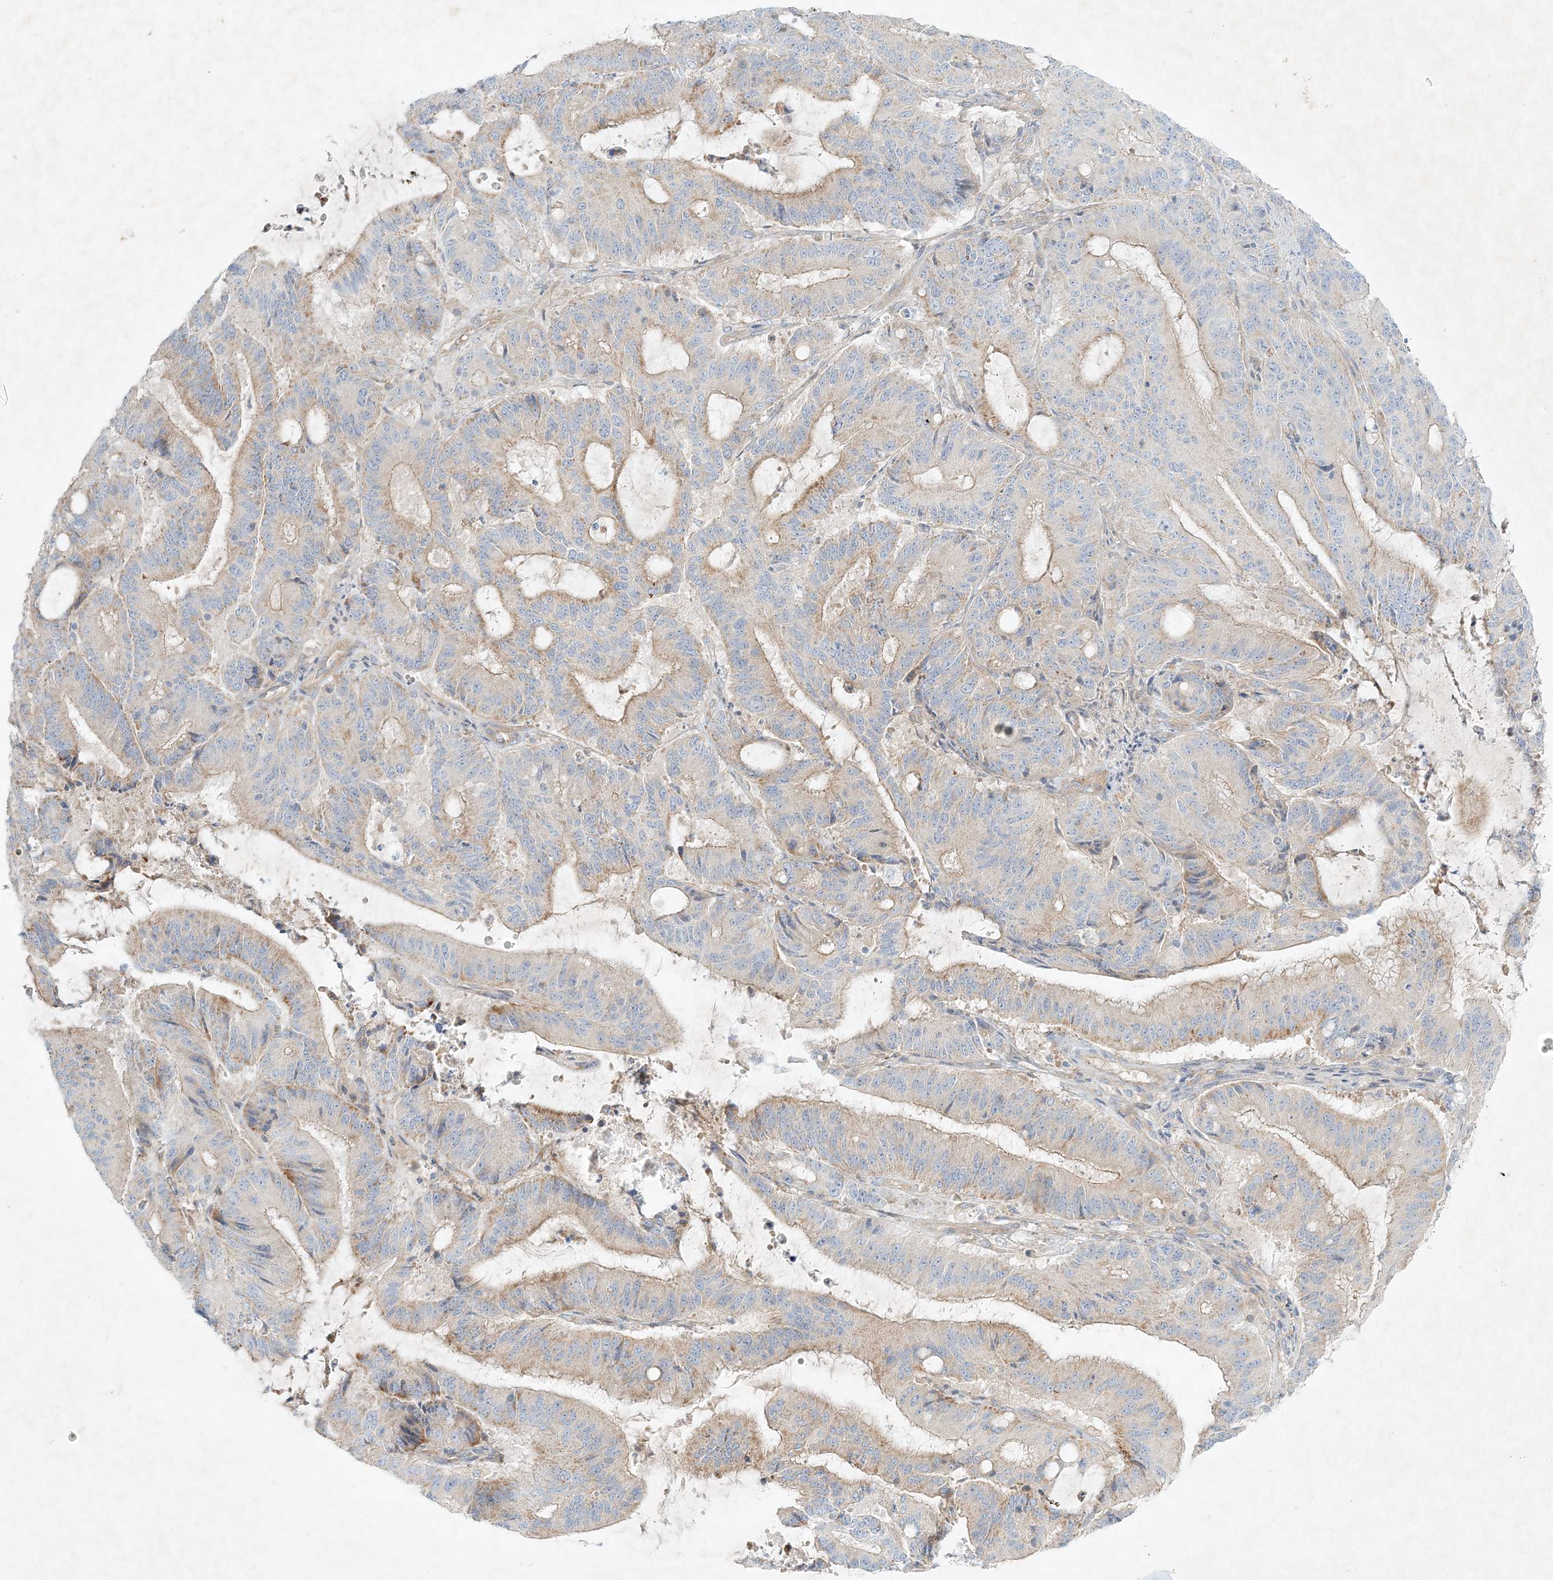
{"staining": {"intensity": "moderate", "quantity": "<25%", "location": "cytoplasmic/membranous"}, "tissue": "liver cancer", "cell_type": "Tumor cells", "image_type": "cancer", "snomed": [{"axis": "morphology", "description": "Normal tissue, NOS"}, {"axis": "morphology", "description": "Cholangiocarcinoma"}, {"axis": "topography", "description": "Liver"}, {"axis": "topography", "description": "Peripheral nerve tissue"}], "caption": "This photomicrograph shows immunohistochemistry (IHC) staining of liver cancer, with low moderate cytoplasmic/membranous staining in approximately <25% of tumor cells.", "gene": "STK11IP", "patient": {"sex": "female", "age": 73}}